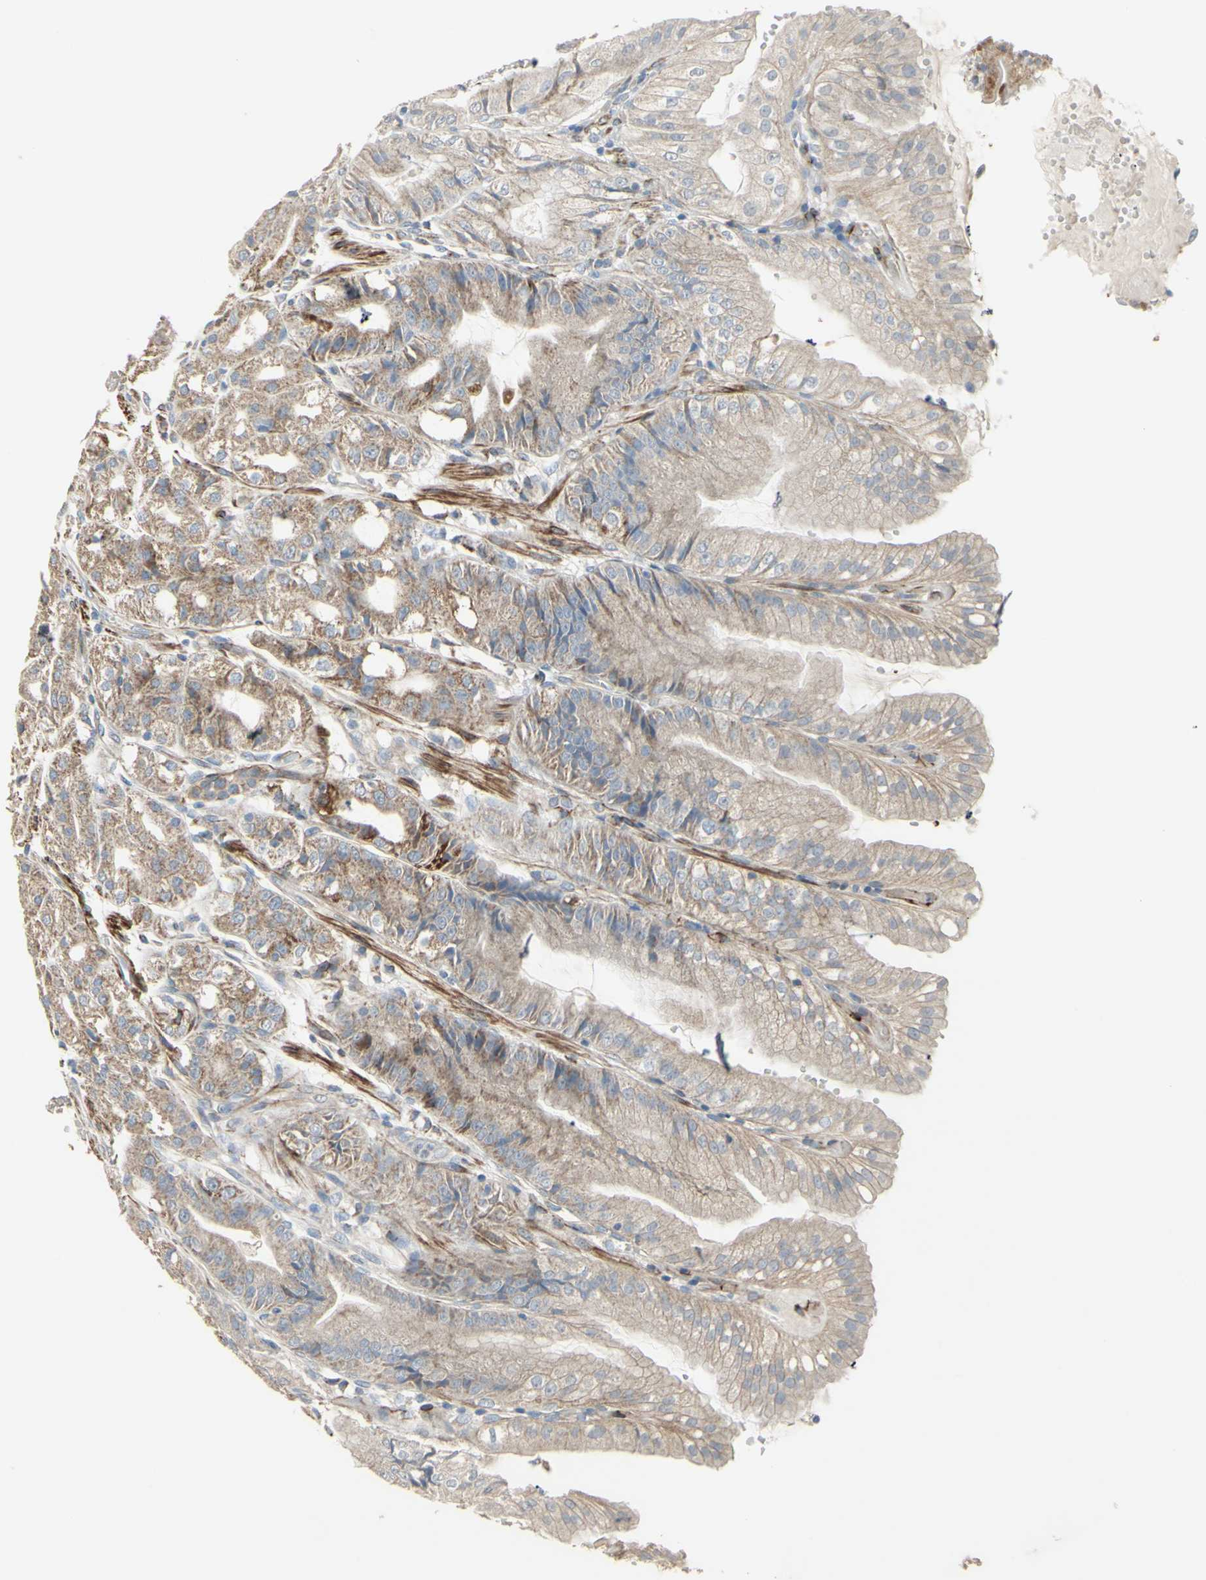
{"staining": {"intensity": "weak", "quantity": "25%-75%", "location": "cytoplasmic/membranous"}, "tissue": "stomach", "cell_type": "Glandular cells", "image_type": "normal", "snomed": [{"axis": "morphology", "description": "Normal tissue, NOS"}, {"axis": "topography", "description": "Stomach, lower"}], "caption": "An image of human stomach stained for a protein exhibits weak cytoplasmic/membranous brown staining in glandular cells.", "gene": "FAM171B", "patient": {"sex": "male", "age": 71}}